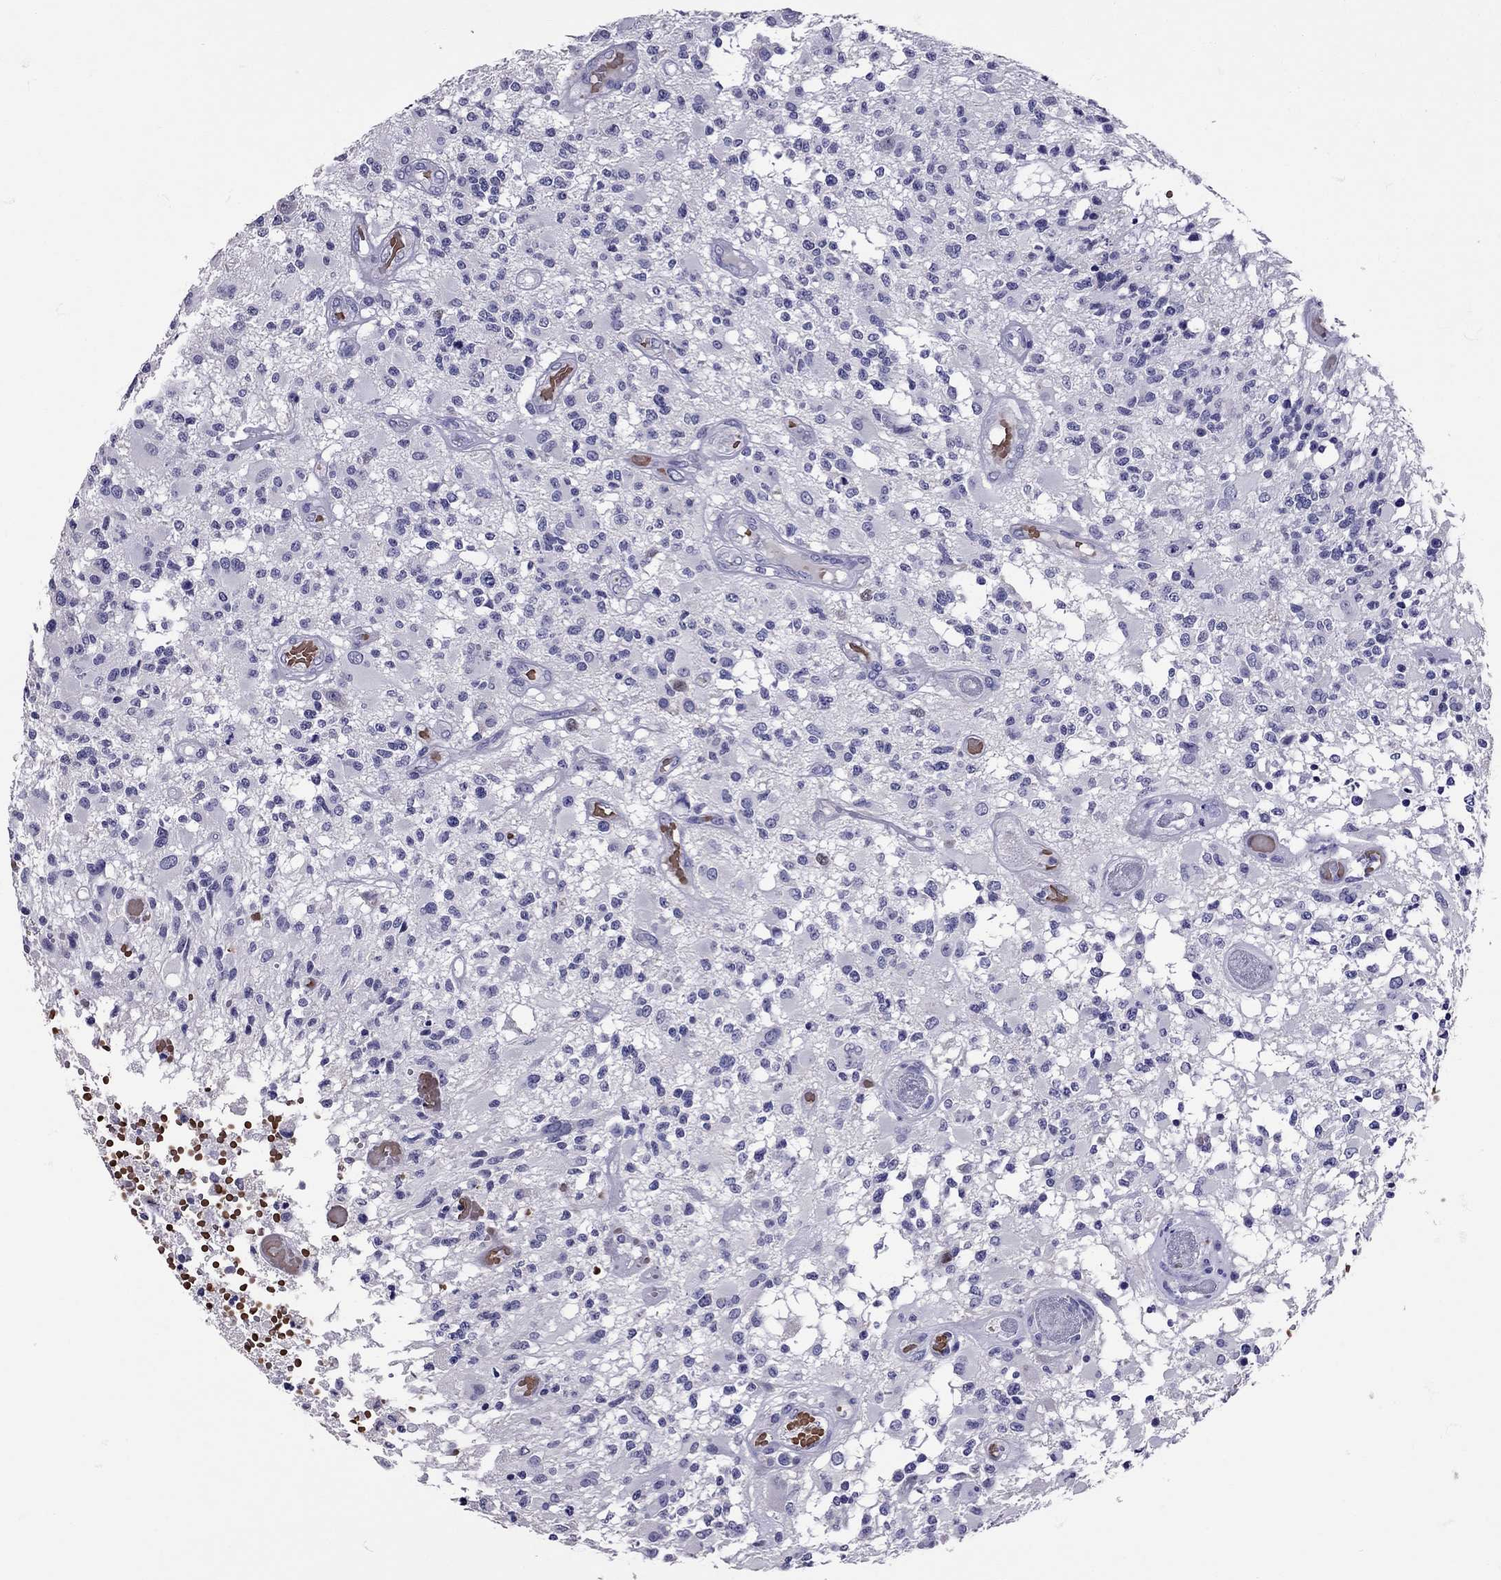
{"staining": {"intensity": "negative", "quantity": "none", "location": "none"}, "tissue": "glioma", "cell_type": "Tumor cells", "image_type": "cancer", "snomed": [{"axis": "morphology", "description": "Glioma, malignant, High grade"}, {"axis": "topography", "description": "Brain"}], "caption": "The immunohistochemistry micrograph has no significant positivity in tumor cells of malignant glioma (high-grade) tissue.", "gene": "TBR1", "patient": {"sex": "female", "age": 63}}